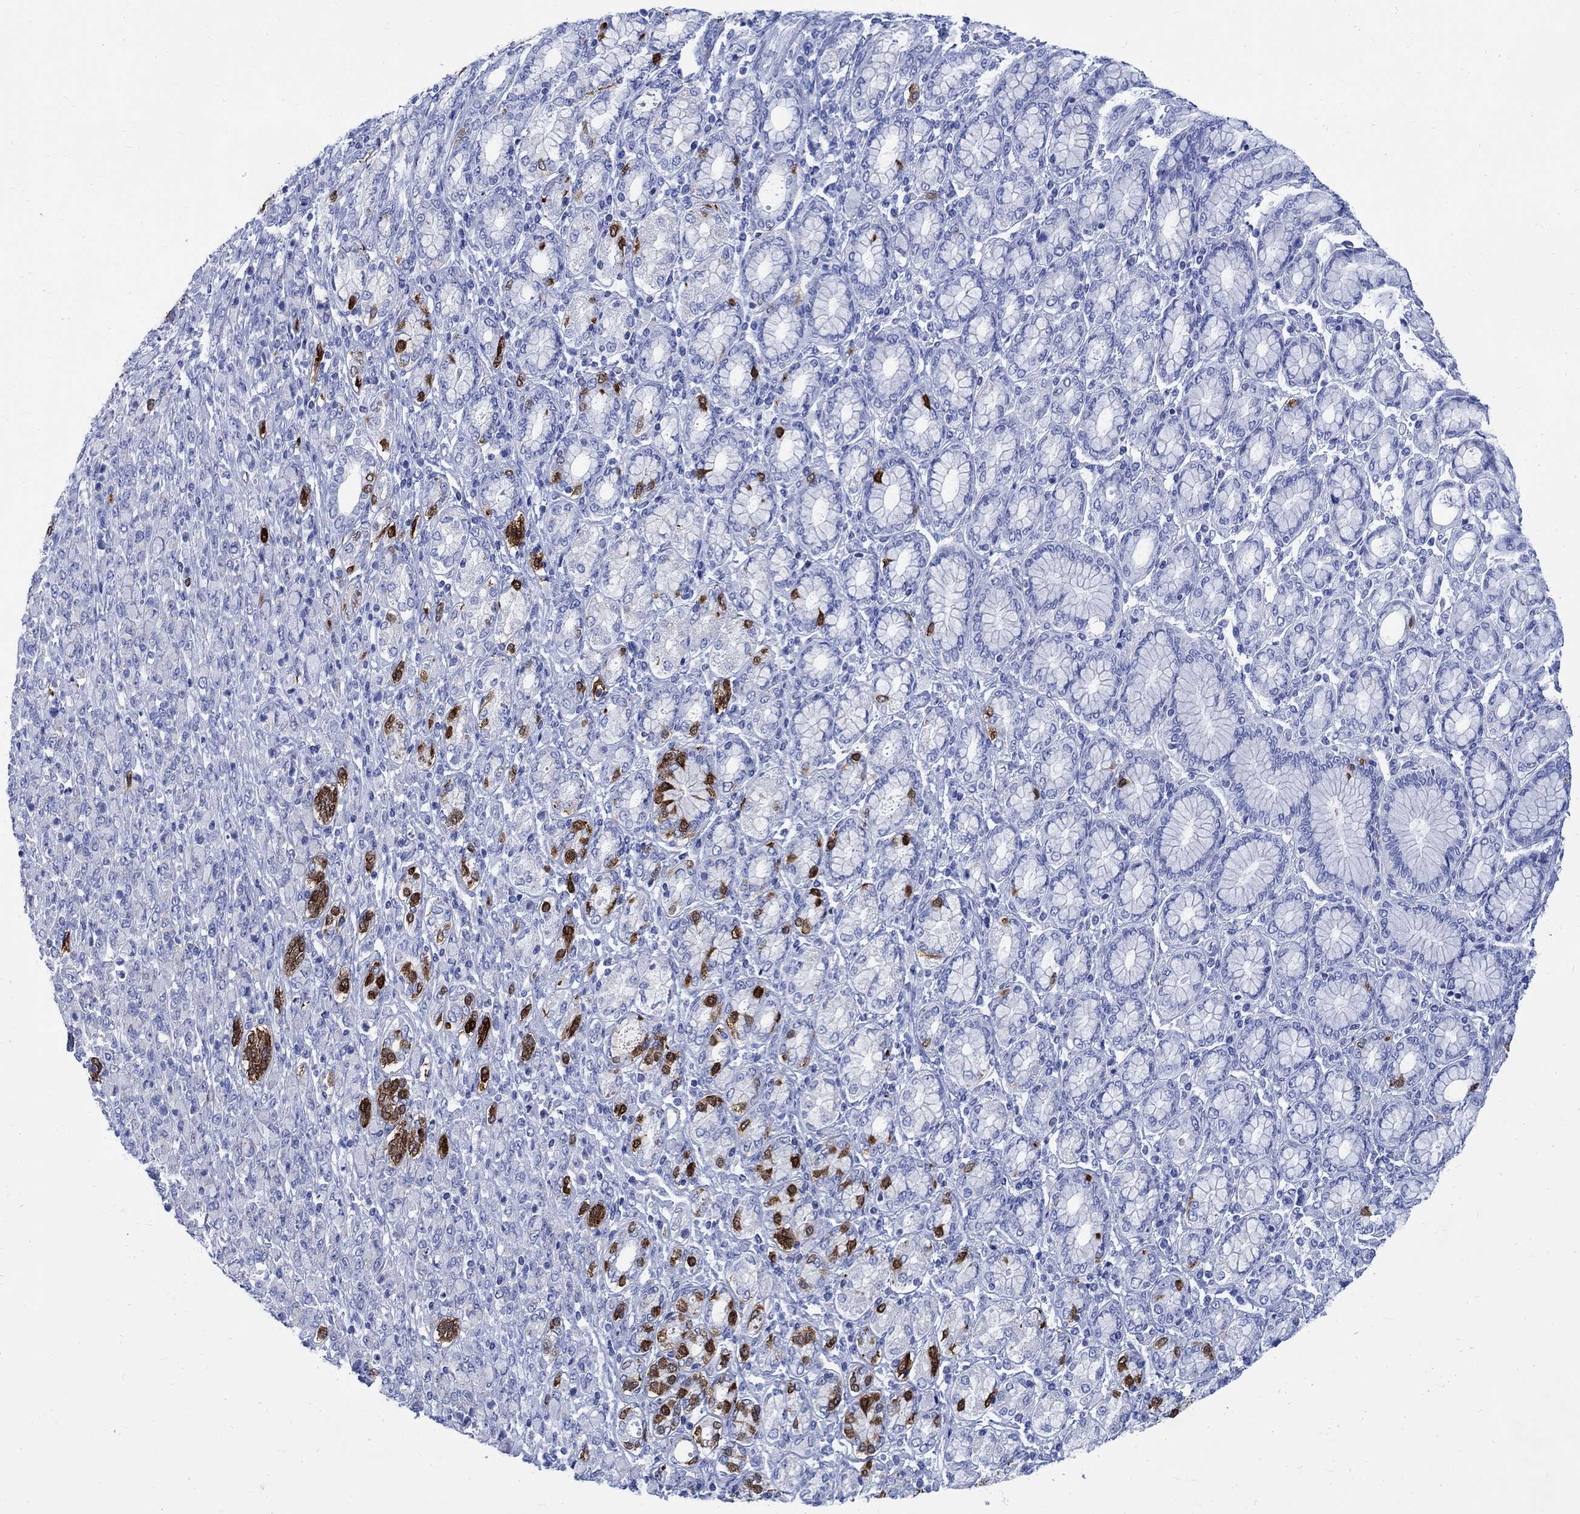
{"staining": {"intensity": "strong", "quantity": "<25%", "location": "cytoplasmic/membranous"}, "tissue": "stomach cancer", "cell_type": "Tumor cells", "image_type": "cancer", "snomed": [{"axis": "morphology", "description": "Normal tissue, NOS"}, {"axis": "morphology", "description": "Adenocarcinoma, NOS"}, {"axis": "topography", "description": "Stomach"}], "caption": "Immunohistochemical staining of human stomach cancer (adenocarcinoma) displays medium levels of strong cytoplasmic/membranous staining in about <25% of tumor cells.", "gene": "CPLX2", "patient": {"sex": "female", "age": 79}}